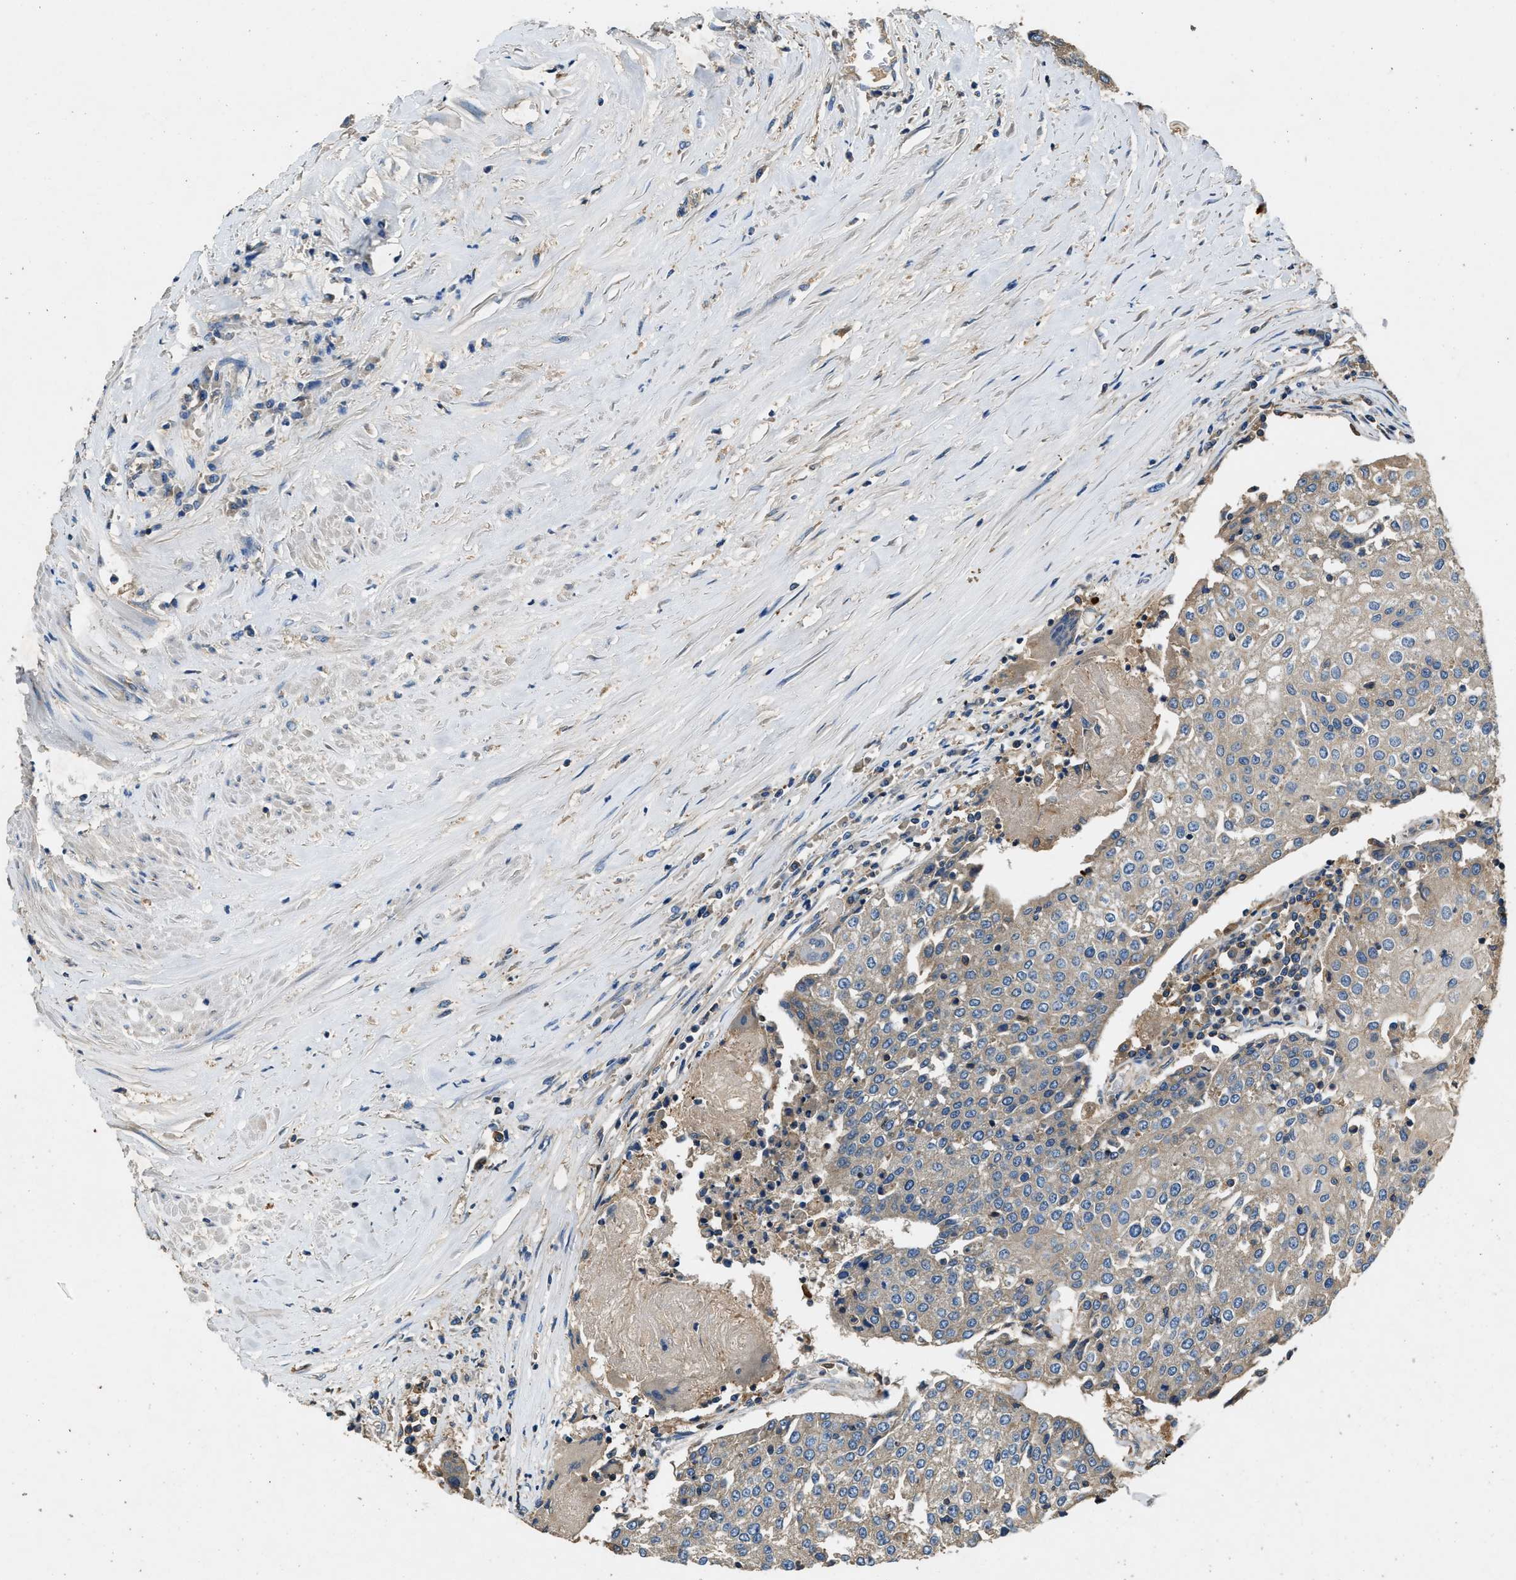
{"staining": {"intensity": "moderate", "quantity": "<25%", "location": "cytoplasmic/membranous"}, "tissue": "urothelial cancer", "cell_type": "Tumor cells", "image_type": "cancer", "snomed": [{"axis": "morphology", "description": "Urothelial carcinoma, High grade"}, {"axis": "topography", "description": "Urinary bladder"}], "caption": "Human urothelial cancer stained with a protein marker demonstrates moderate staining in tumor cells.", "gene": "BLOC1S1", "patient": {"sex": "female", "age": 85}}